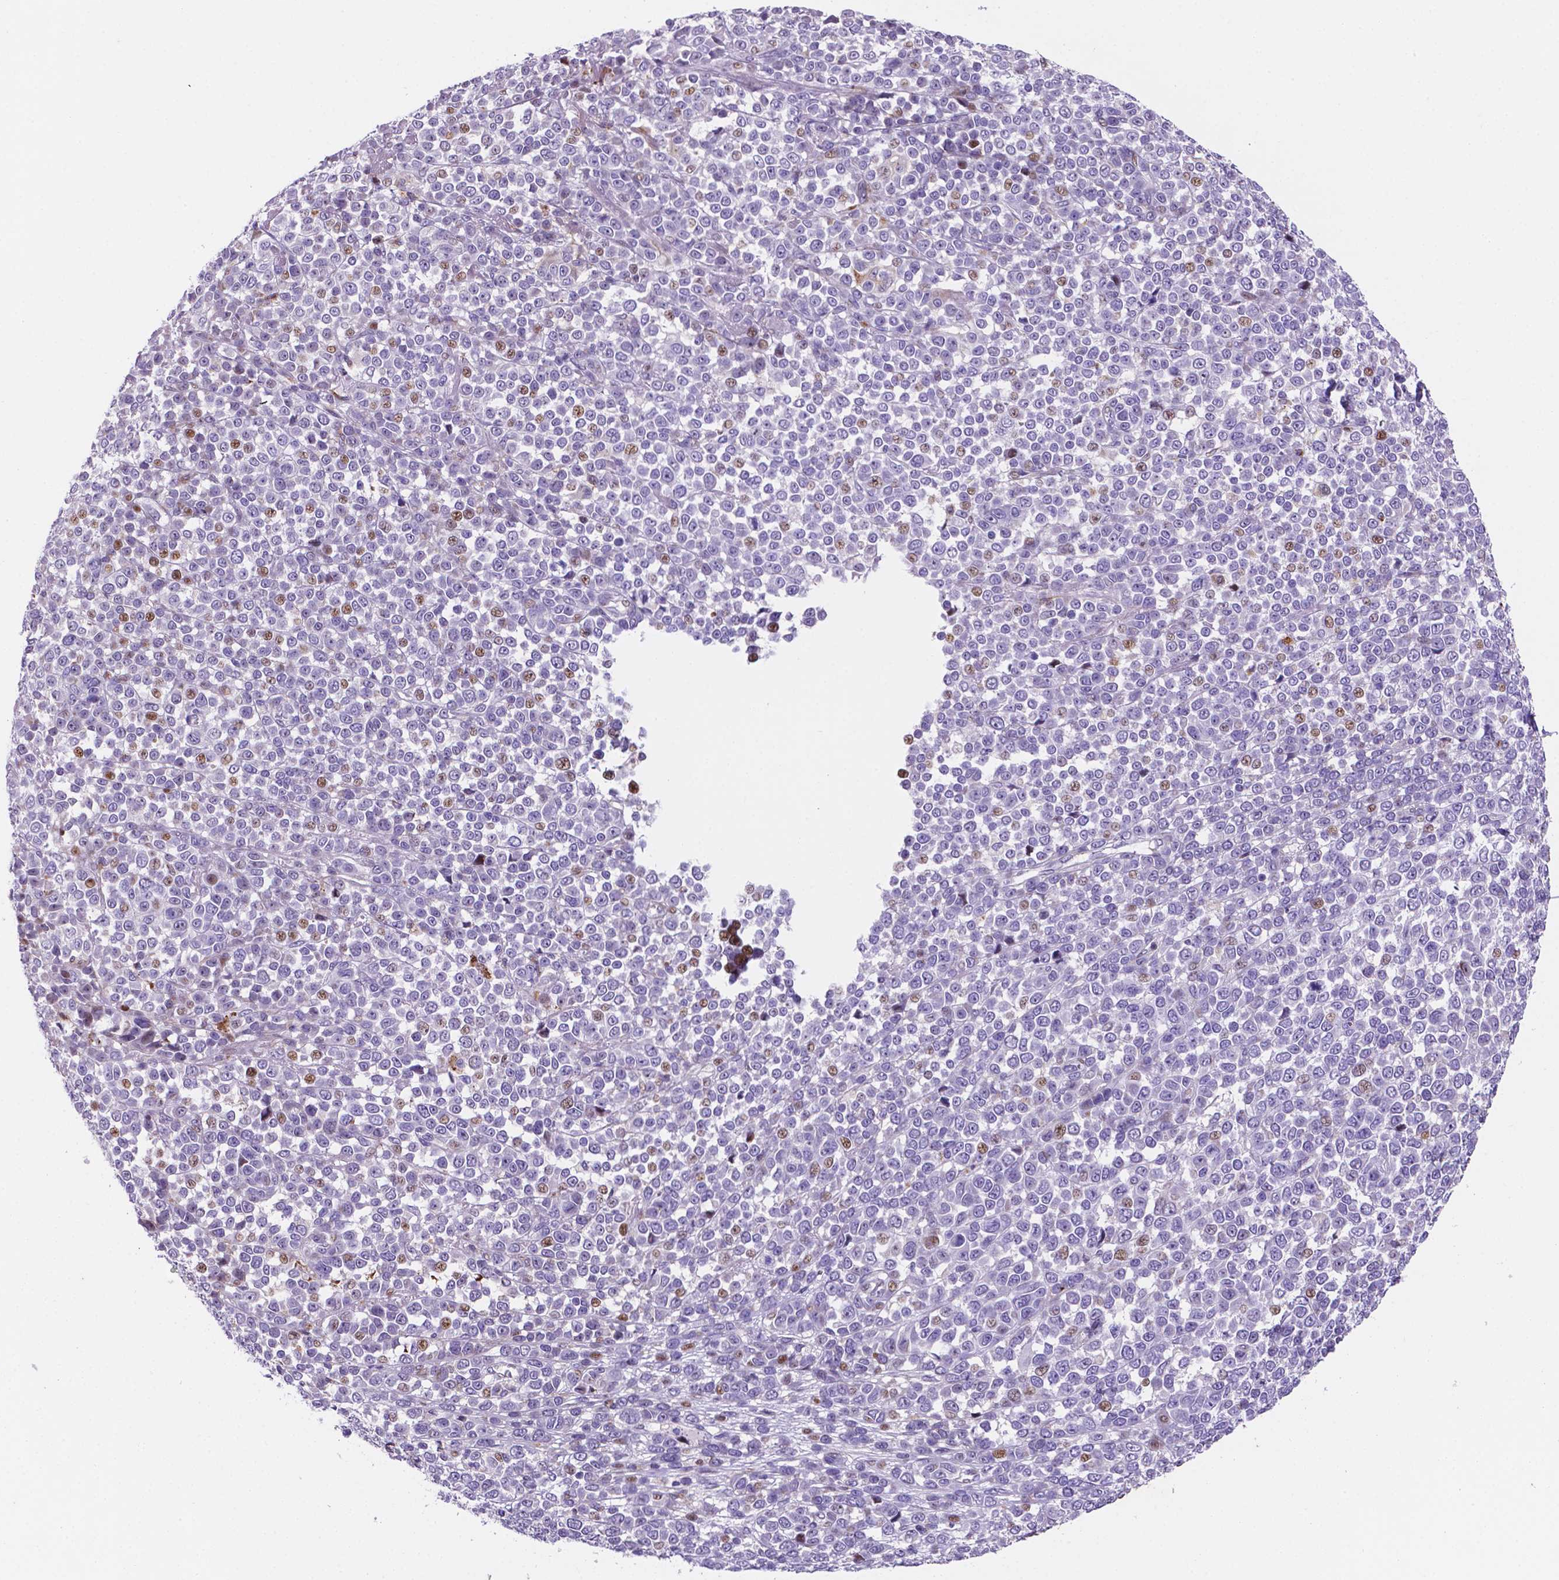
{"staining": {"intensity": "moderate", "quantity": "<25%", "location": "nuclear"}, "tissue": "melanoma", "cell_type": "Tumor cells", "image_type": "cancer", "snomed": [{"axis": "morphology", "description": "Malignant melanoma, NOS"}, {"axis": "topography", "description": "Skin"}], "caption": "Tumor cells show low levels of moderate nuclear expression in approximately <25% of cells in melanoma. The staining was performed using DAB to visualize the protein expression in brown, while the nuclei were stained in blue with hematoxylin (Magnification: 20x).", "gene": "TM4SF20", "patient": {"sex": "female", "age": 95}}